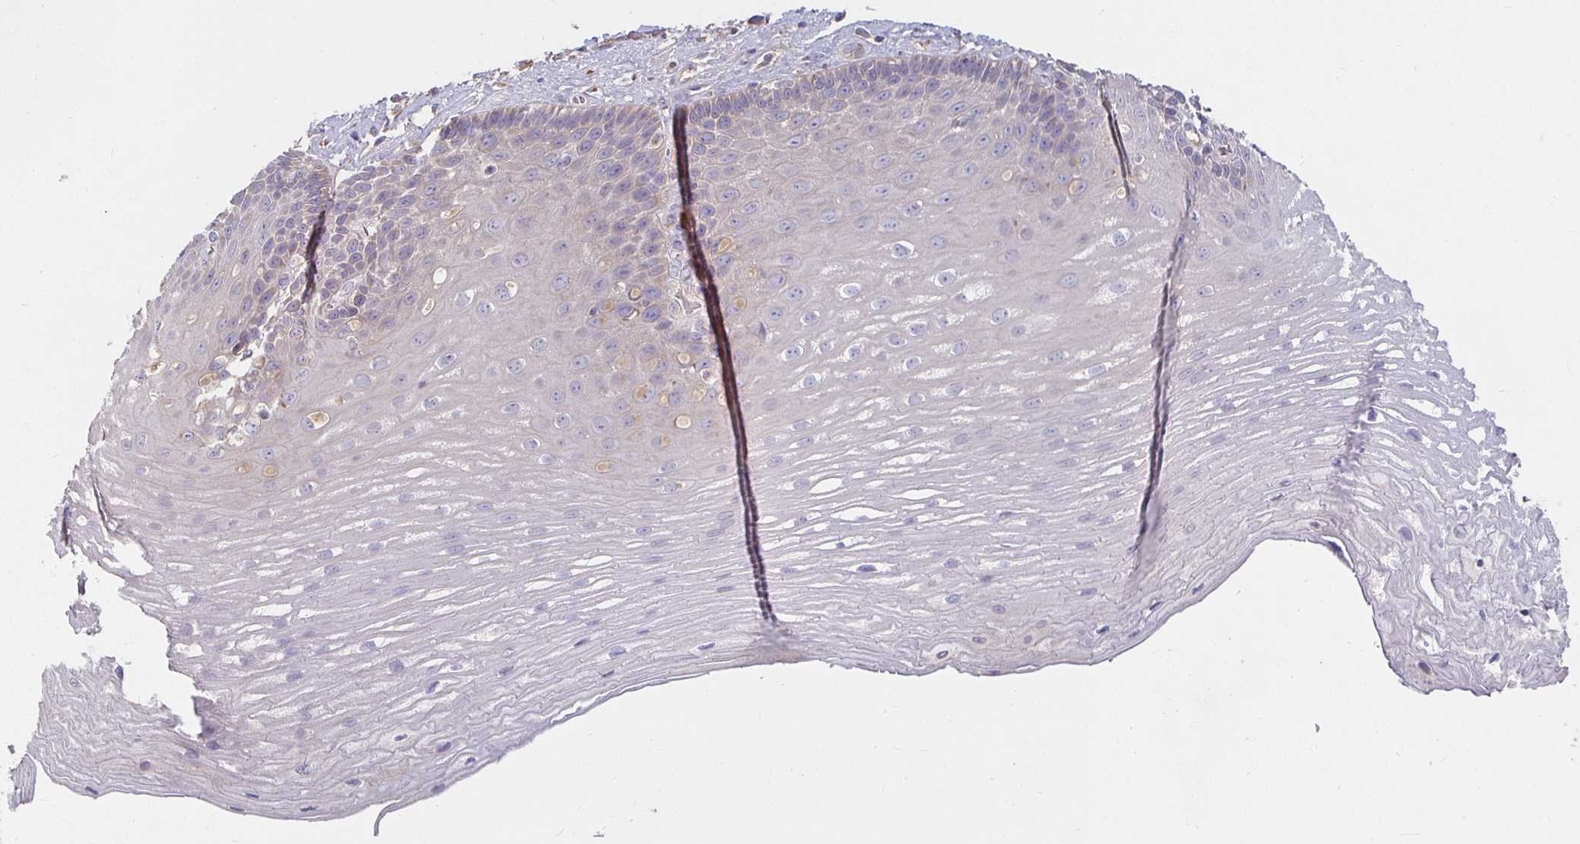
{"staining": {"intensity": "negative", "quantity": "none", "location": "none"}, "tissue": "esophagus", "cell_type": "Squamous epithelial cells", "image_type": "normal", "snomed": [{"axis": "morphology", "description": "Normal tissue, NOS"}, {"axis": "topography", "description": "Esophagus"}], "caption": "Esophagus stained for a protein using immunohistochemistry exhibits no staining squamous epithelial cells.", "gene": "RNF144B", "patient": {"sex": "male", "age": 62}}